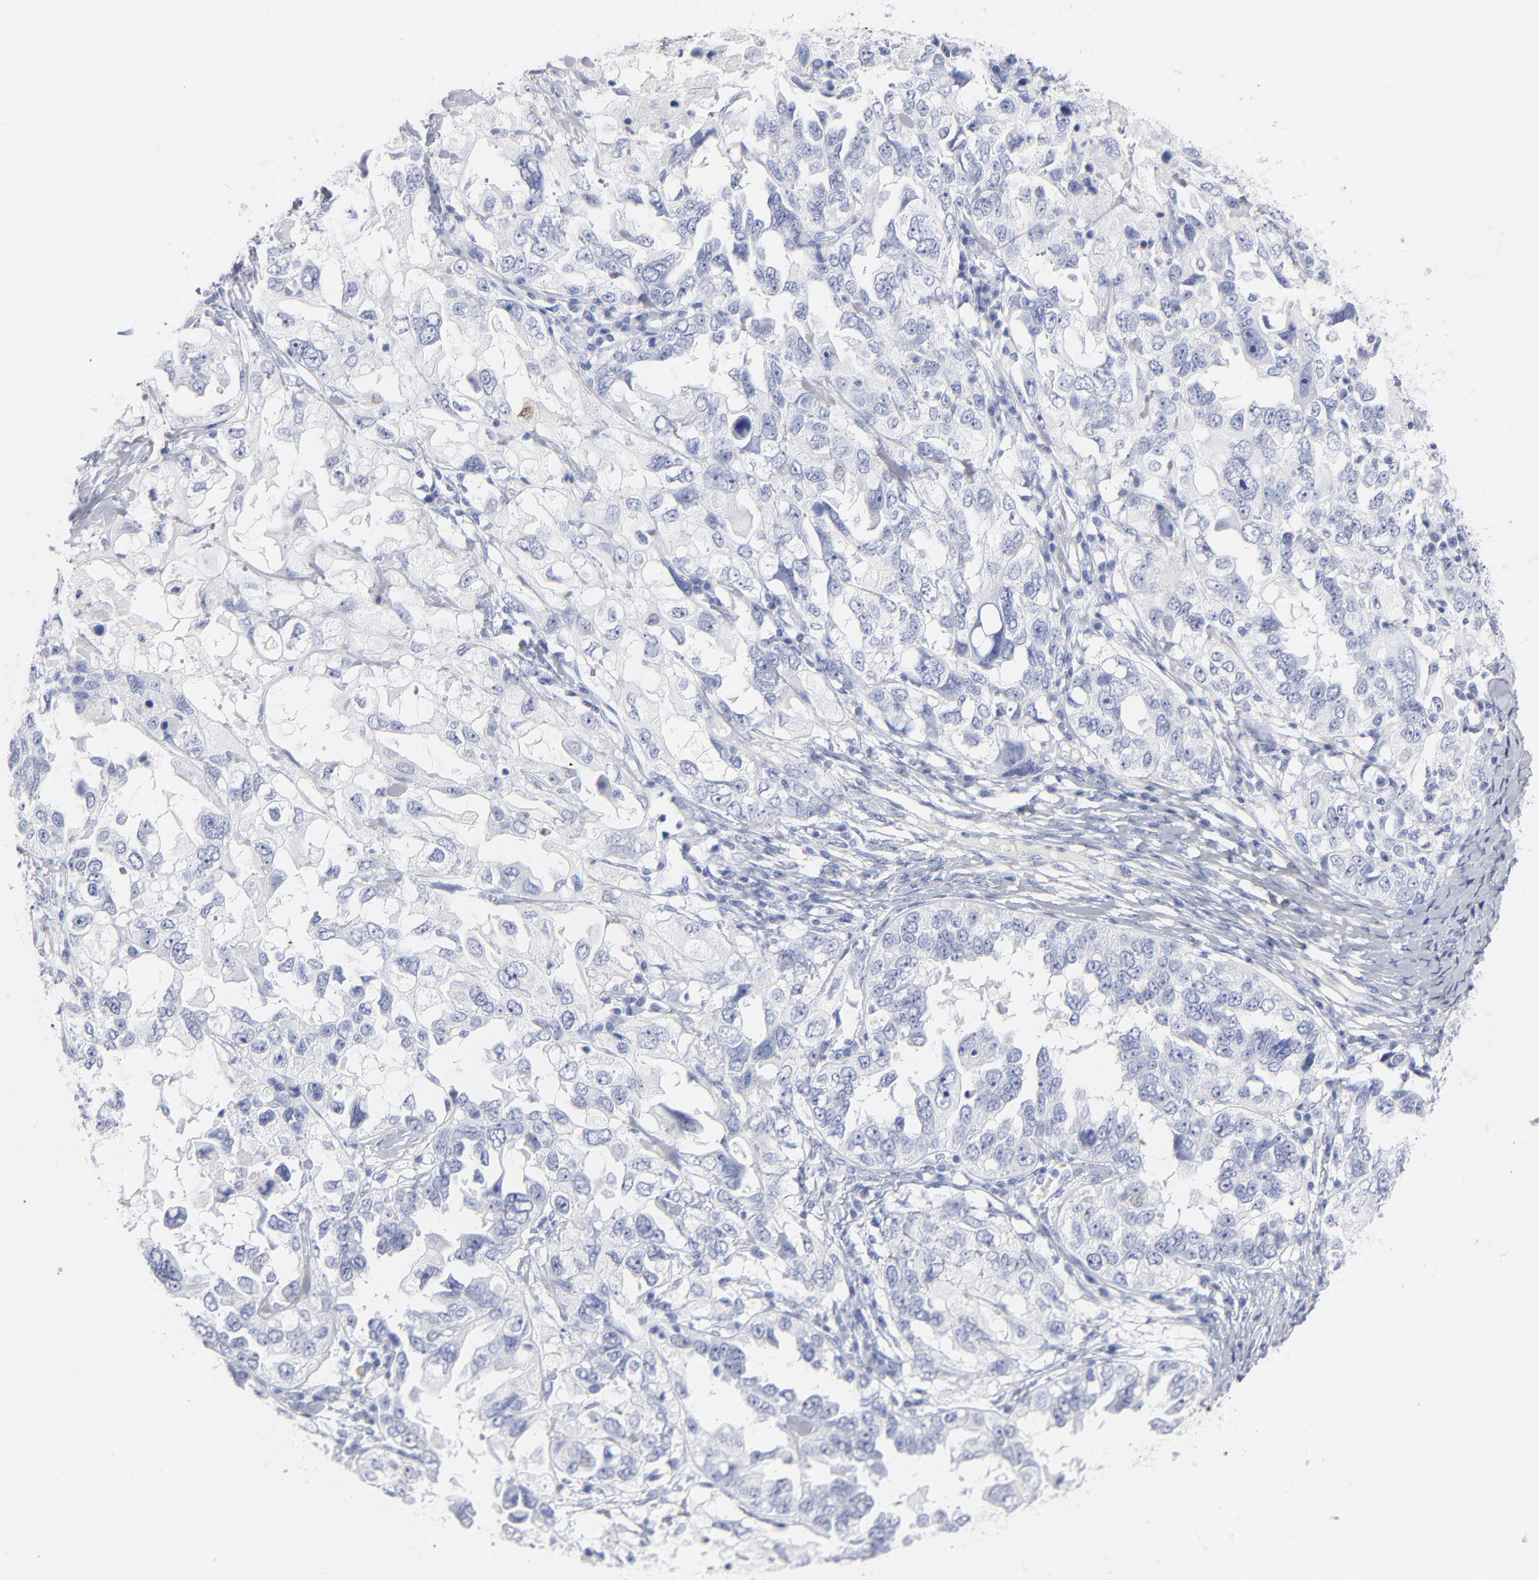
{"staining": {"intensity": "negative", "quantity": "none", "location": "none"}, "tissue": "ovarian cancer", "cell_type": "Tumor cells", "image_type": "cancer", "snomed": [{"axis": "morphology", "description": "Cystadenocarcinoma, serous, NOS"}, {"axis": "topography", "description": "Ovary"}], "caption": "Tumor cells are negative for brown protein staining in ovarian serous cystadenocarcinoma.", "gene": "ARG1", "patient": {"sex": "female", "age": 82}}